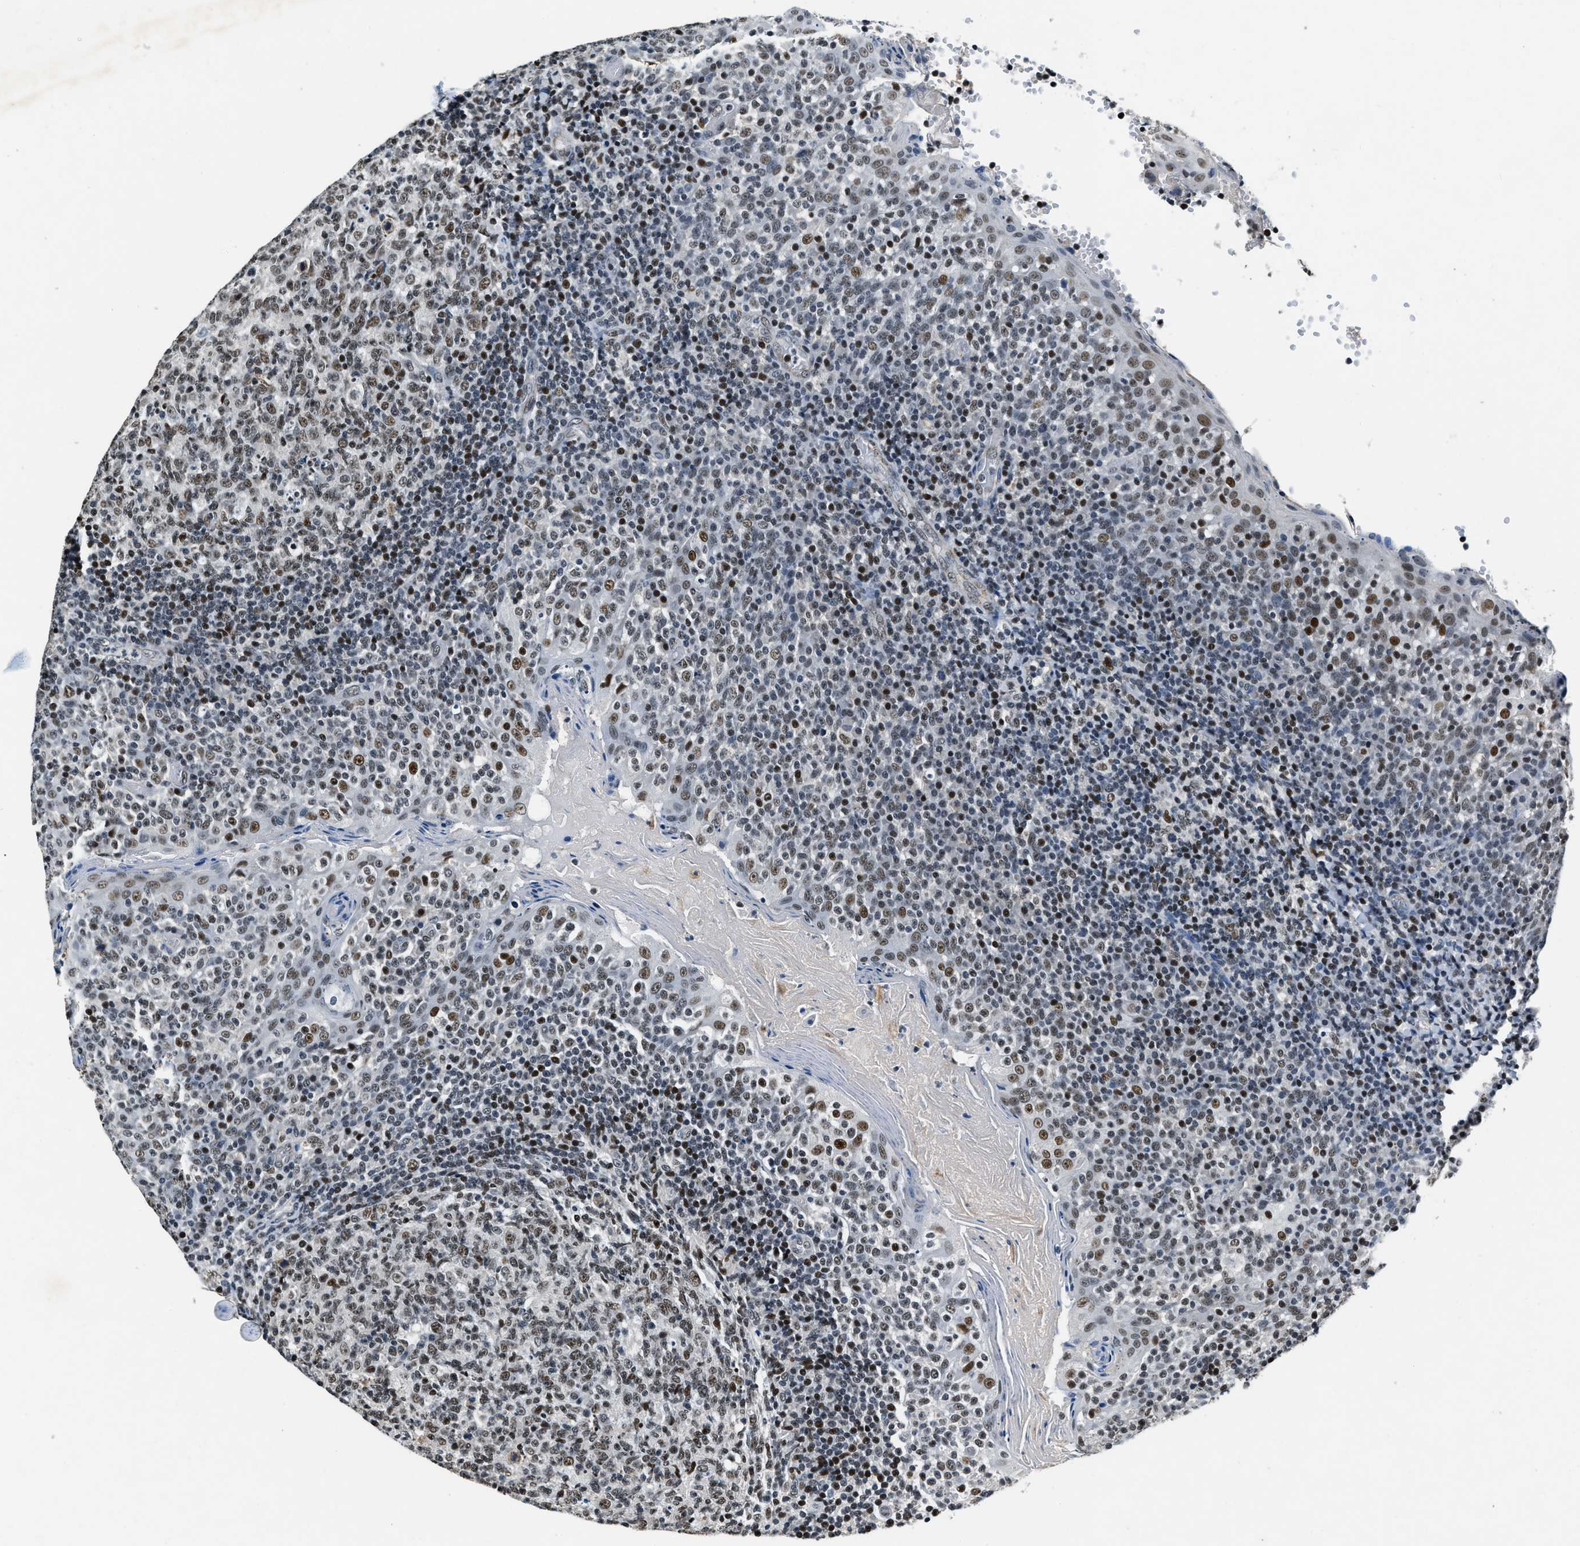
{"staining": {"intensity": "weak", "quantity": ">75%", "location": "nuclear"}, "tissue": "tonsil", "cell_type": "Germinal center cells", "image_type": "normal", "snomed": [{"axis": "morphology", "description": "Normal tissue, NOS"}, {"axis": "topography", "description": "Tonsil"}], "caption": "Immunohistochemical staining of unremarkable tonsil reveals low levels of weak nuclear staining in about >75% of germinal center cells.", "gene": "CCNE1", "patient": {"sex": "female", "age": 19}}